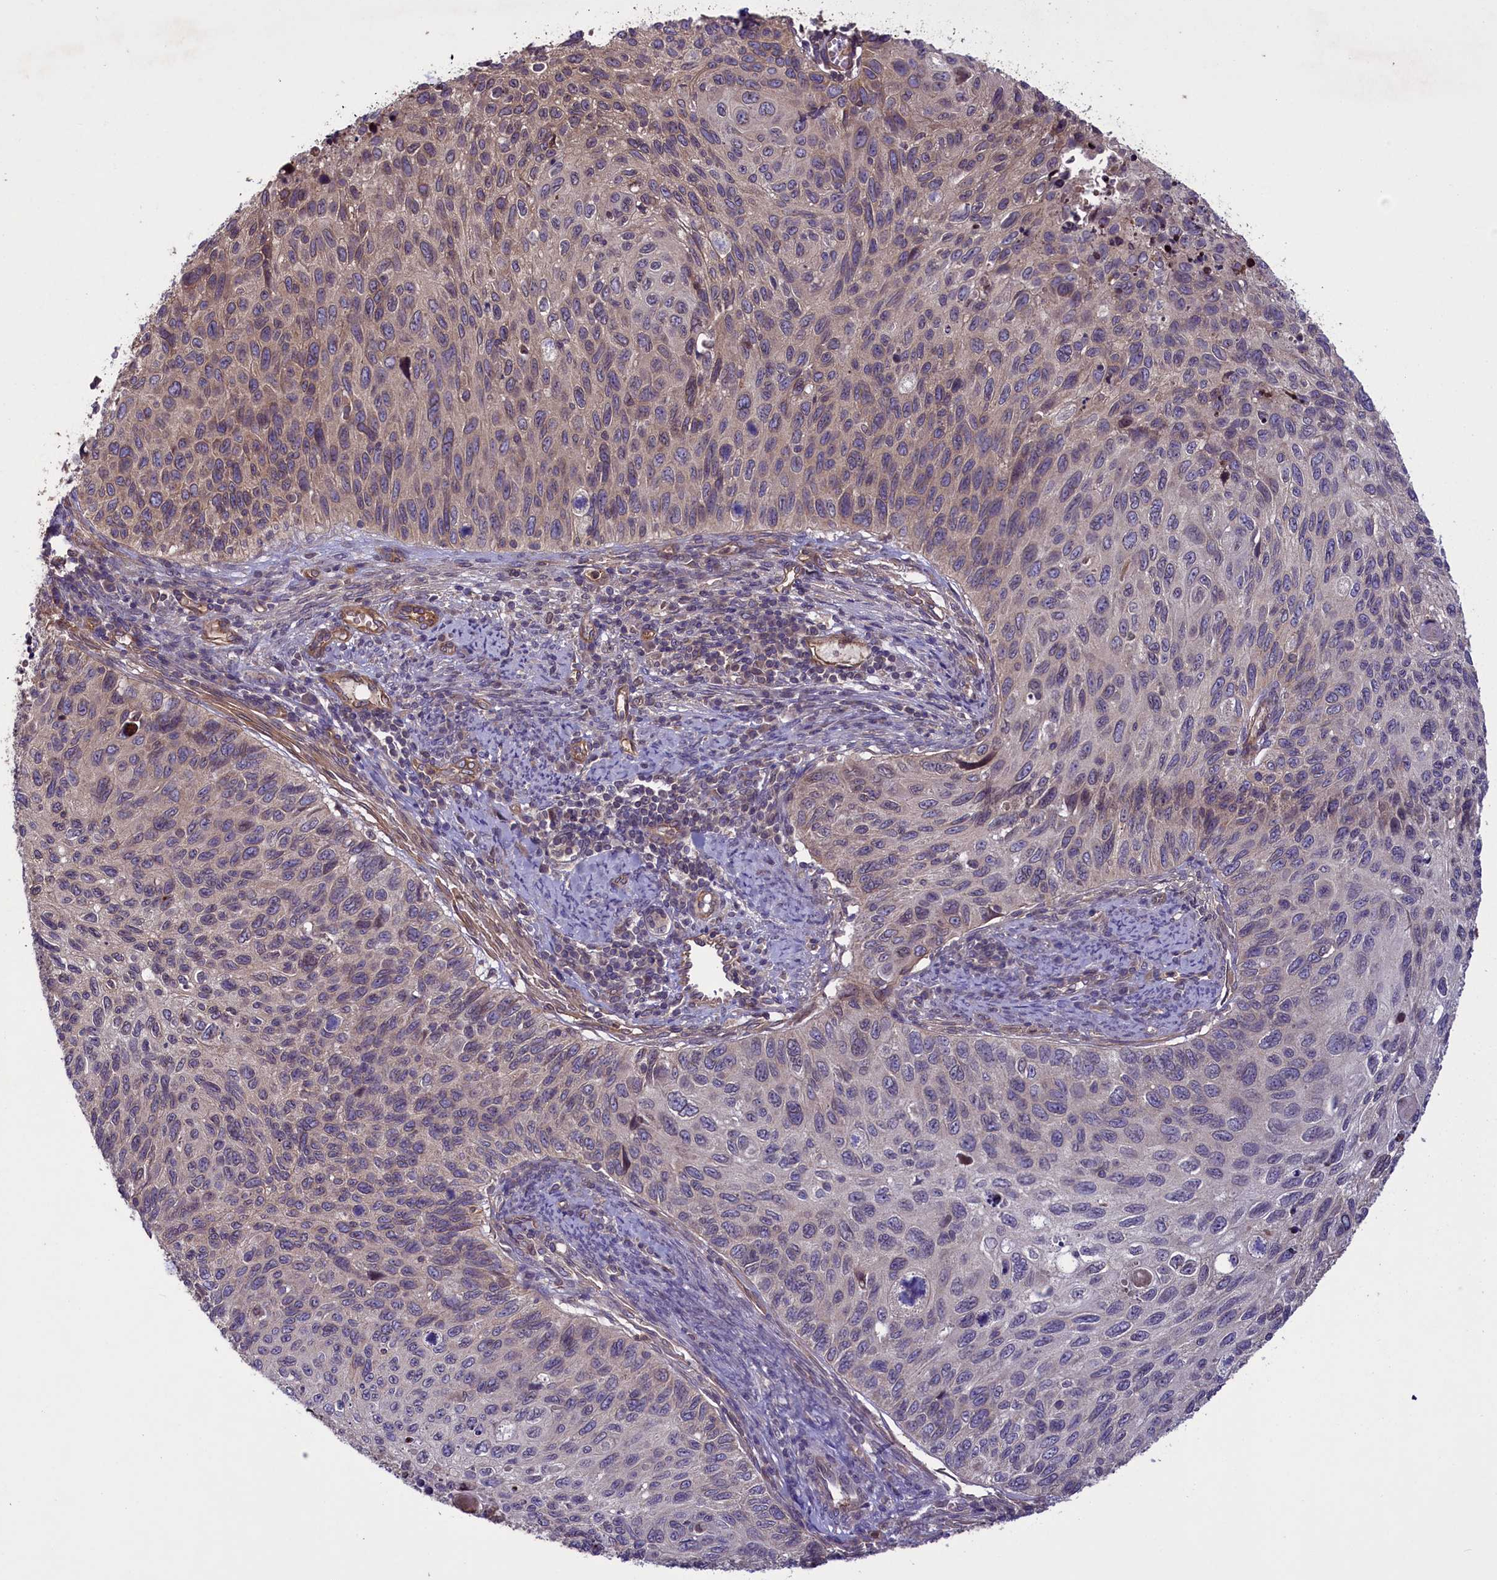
{"staining": {"intensity": "weak", "quantity": "25%-75%", "location": "cytoplasmic/membranous"}, "tissue": "cervical cancer", "cell_type": "Tumor cells", "image_type": "cancer", "snomed": [{"axis": "morphology", "description": "Squamous cell carcinoma, NOS"}, {"axis": "topography", "description": "Cervix"}], "caption": "There is low levels of weak cytoplasmic/membranous expression in tumor cells of cervical cancer (squamous cell carcinoma), as demonstrated by immunohistochemical staining (brown color).", "gene": "CCDC125", "patient": {"sex": "female", "age": 70}}